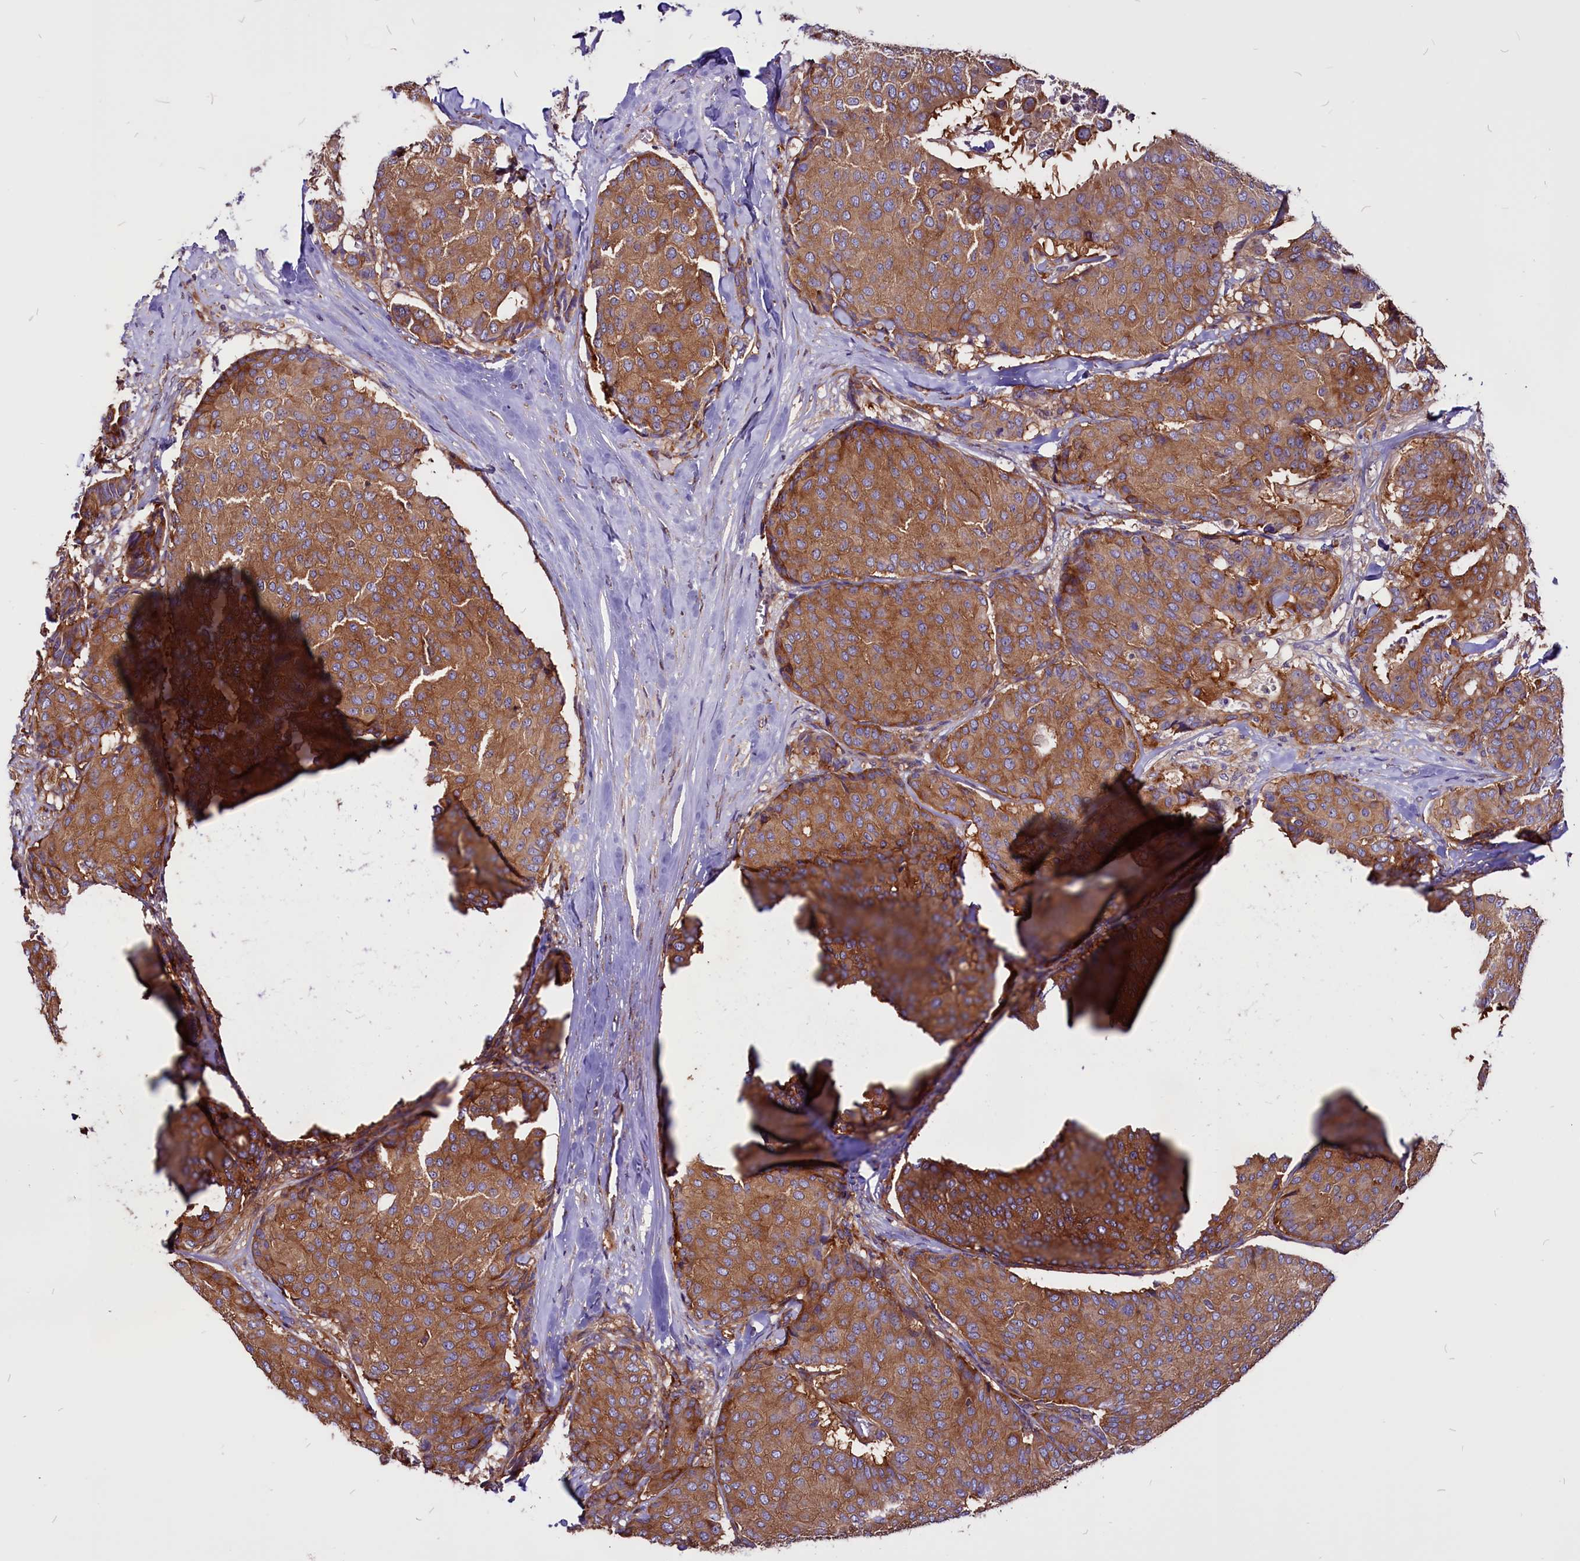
{"staining": {"intensity": "moderate", "quantity": ">75%", "location": "cytoplasmic/membranous"}, "tissue": "breast cancer", "cell_type": "Tumor cells", "image_type": "cancer", "snomed": [{"axis": "morphology", "description": "Duct carcinoma"}, {"axis": "topography", "description": "Breast"}], "caption": "Tumor cells demonstrate medium levels of moderate cytoplasmic/membranous staining in about >75% of cells in human breast cancer (invasive ductal carcinoma).", "gene": "EIF3G", "patient": {"sex": "female", "age": 75}}